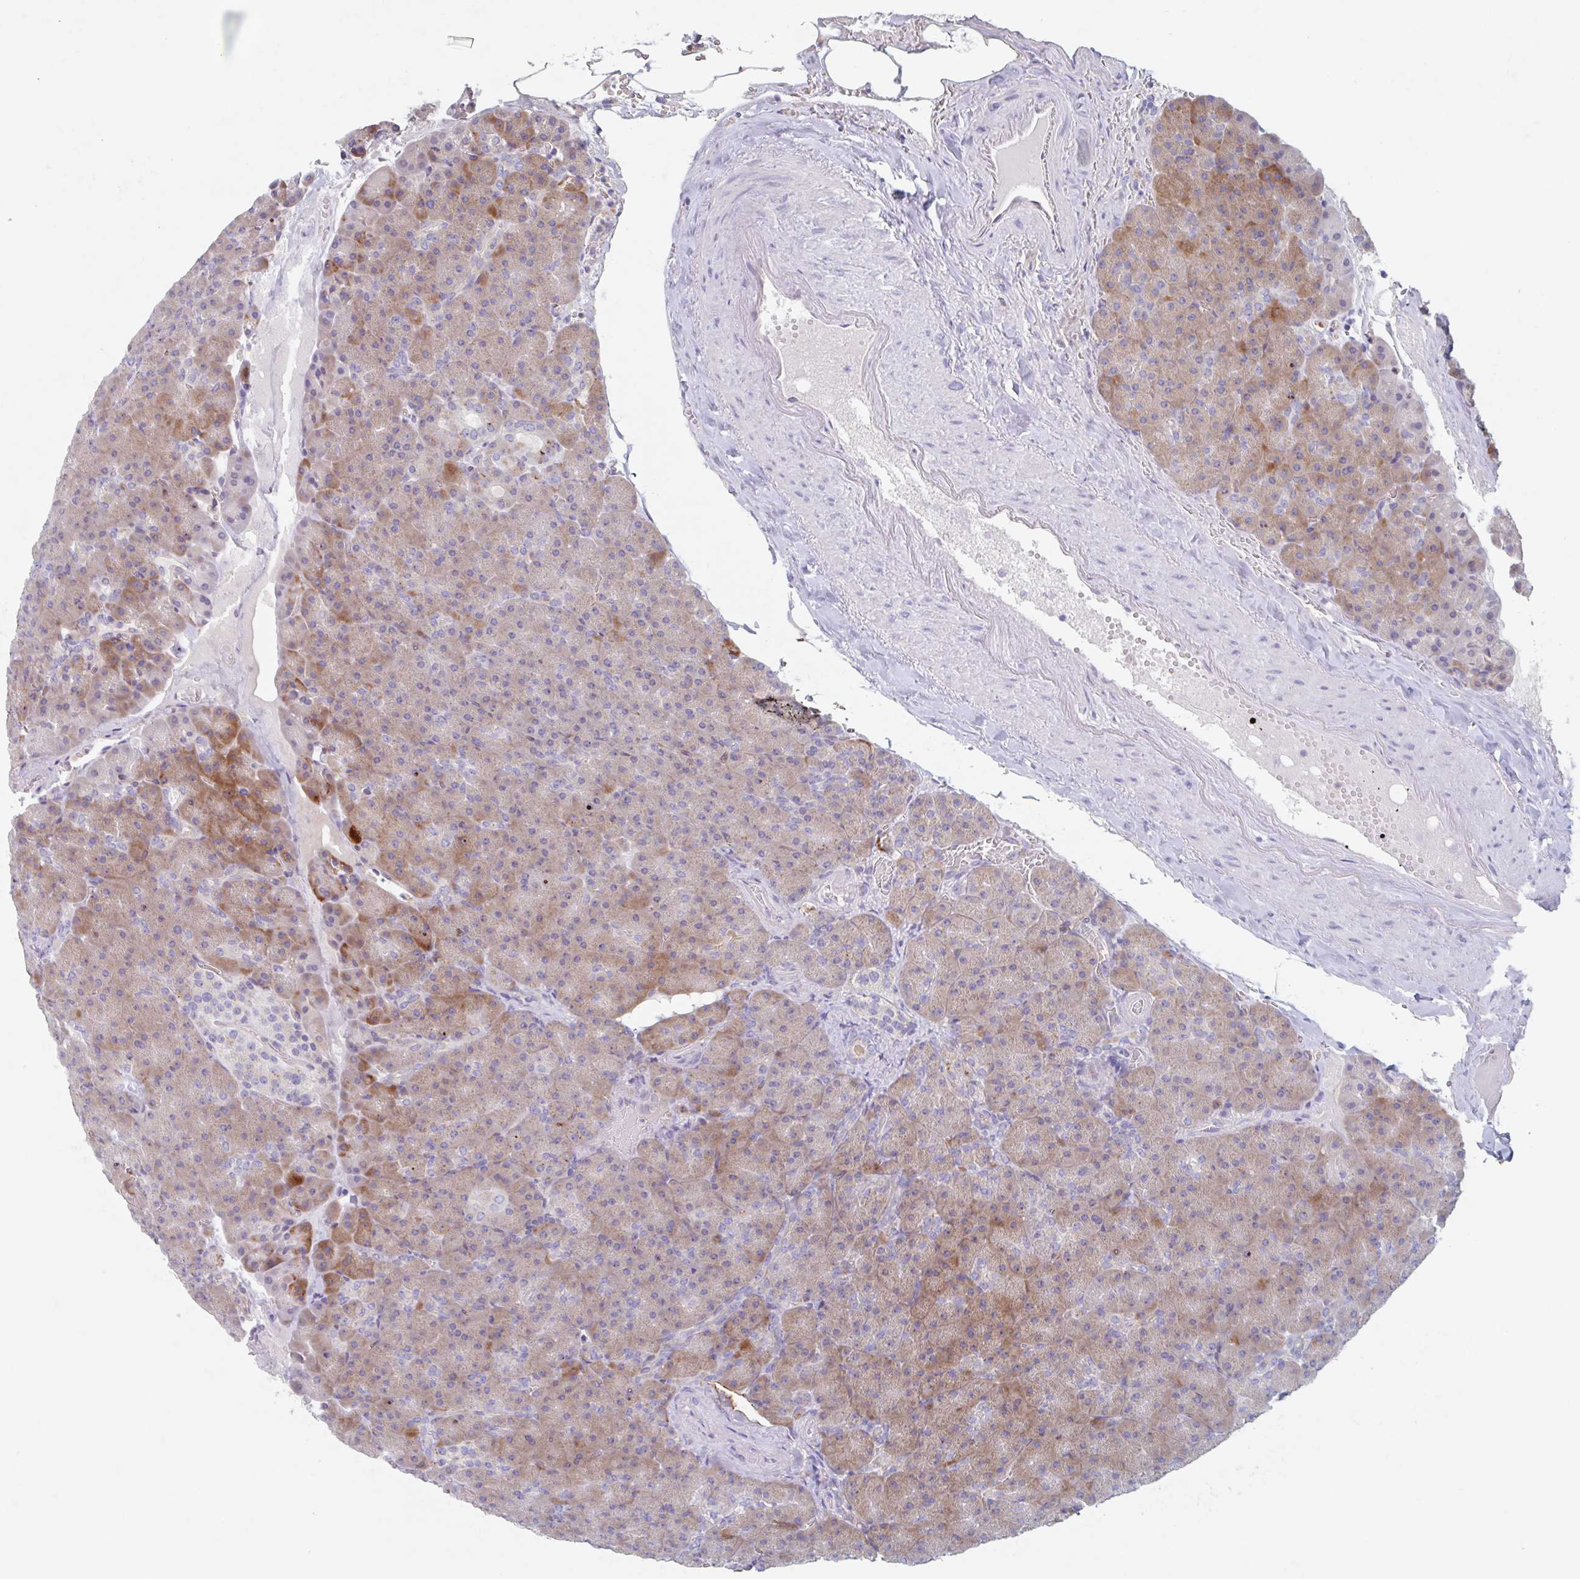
{"staining": {"intensity": "moderate", "quantity": ">75%", "location": "cytoplasmic/membranous"}, "tissue": "pancreas", "cell_type": "Exocrine glandular cells", "image_type": "normal", "snomed": [{"axis": "morphology", "description": "Normal tissue, NOS"}, {"axis": "topography", "description": "Pancreas"}], "caption": "Immunohistochemical staining of unremarkable human pancreas displays >75% levels of moderate cytoplasmic/membranous protein positivity in about >75% of exocrine glandular cells. The staining was performed using DAB, with brown indicating positive protein expression. Nuclei are stained blue with hematoxylin.", "gene": "MANBA", "patient": {"sex": "female", "age": 74}}